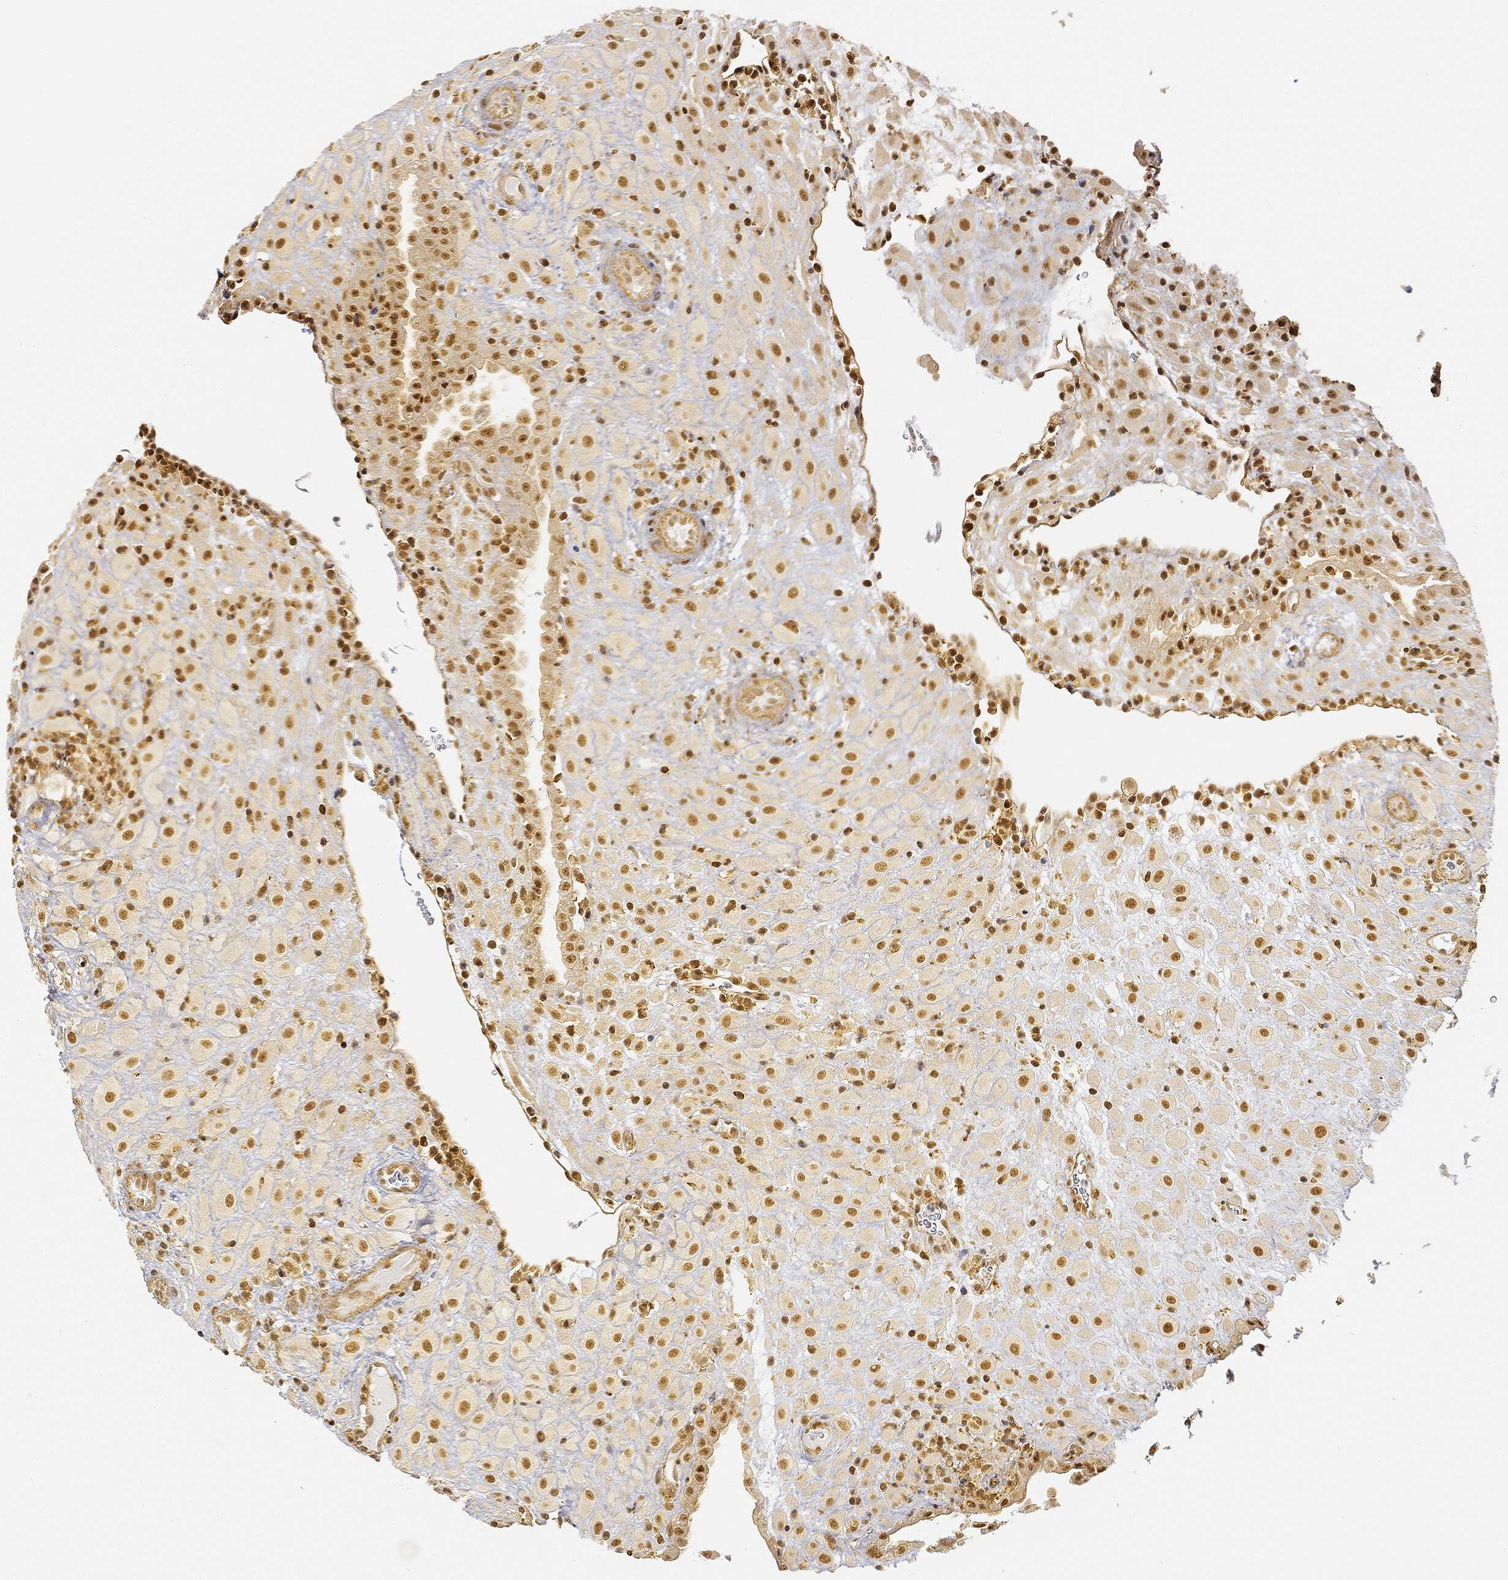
{"staining": {"intensity": "strong", "quantity": ">75%", "location": "nuclear"}, "tissue": "placenta", "cell_type": "Decidual cells", "image_type": "normal", "snomed": [{"axis": "morphology", "description": "Normal tissue, NOS"}, {"axis": "topography", "description": "Placenta"}], "caption": "A high-resolution image shows immunohistochemistry (IHC) staining of benign placenta, which displays strong nuclear positivity in about >75% of decidual cells. The staining was performed using DAB (3,3'-diaminobenzidine) to visualize the protein expression in brown, while the nuclei were stained in blue with hematoxylin (Magnification: 20x).", "gene": "RSRC2", "patient": {"sex": "female", "age": 19}}